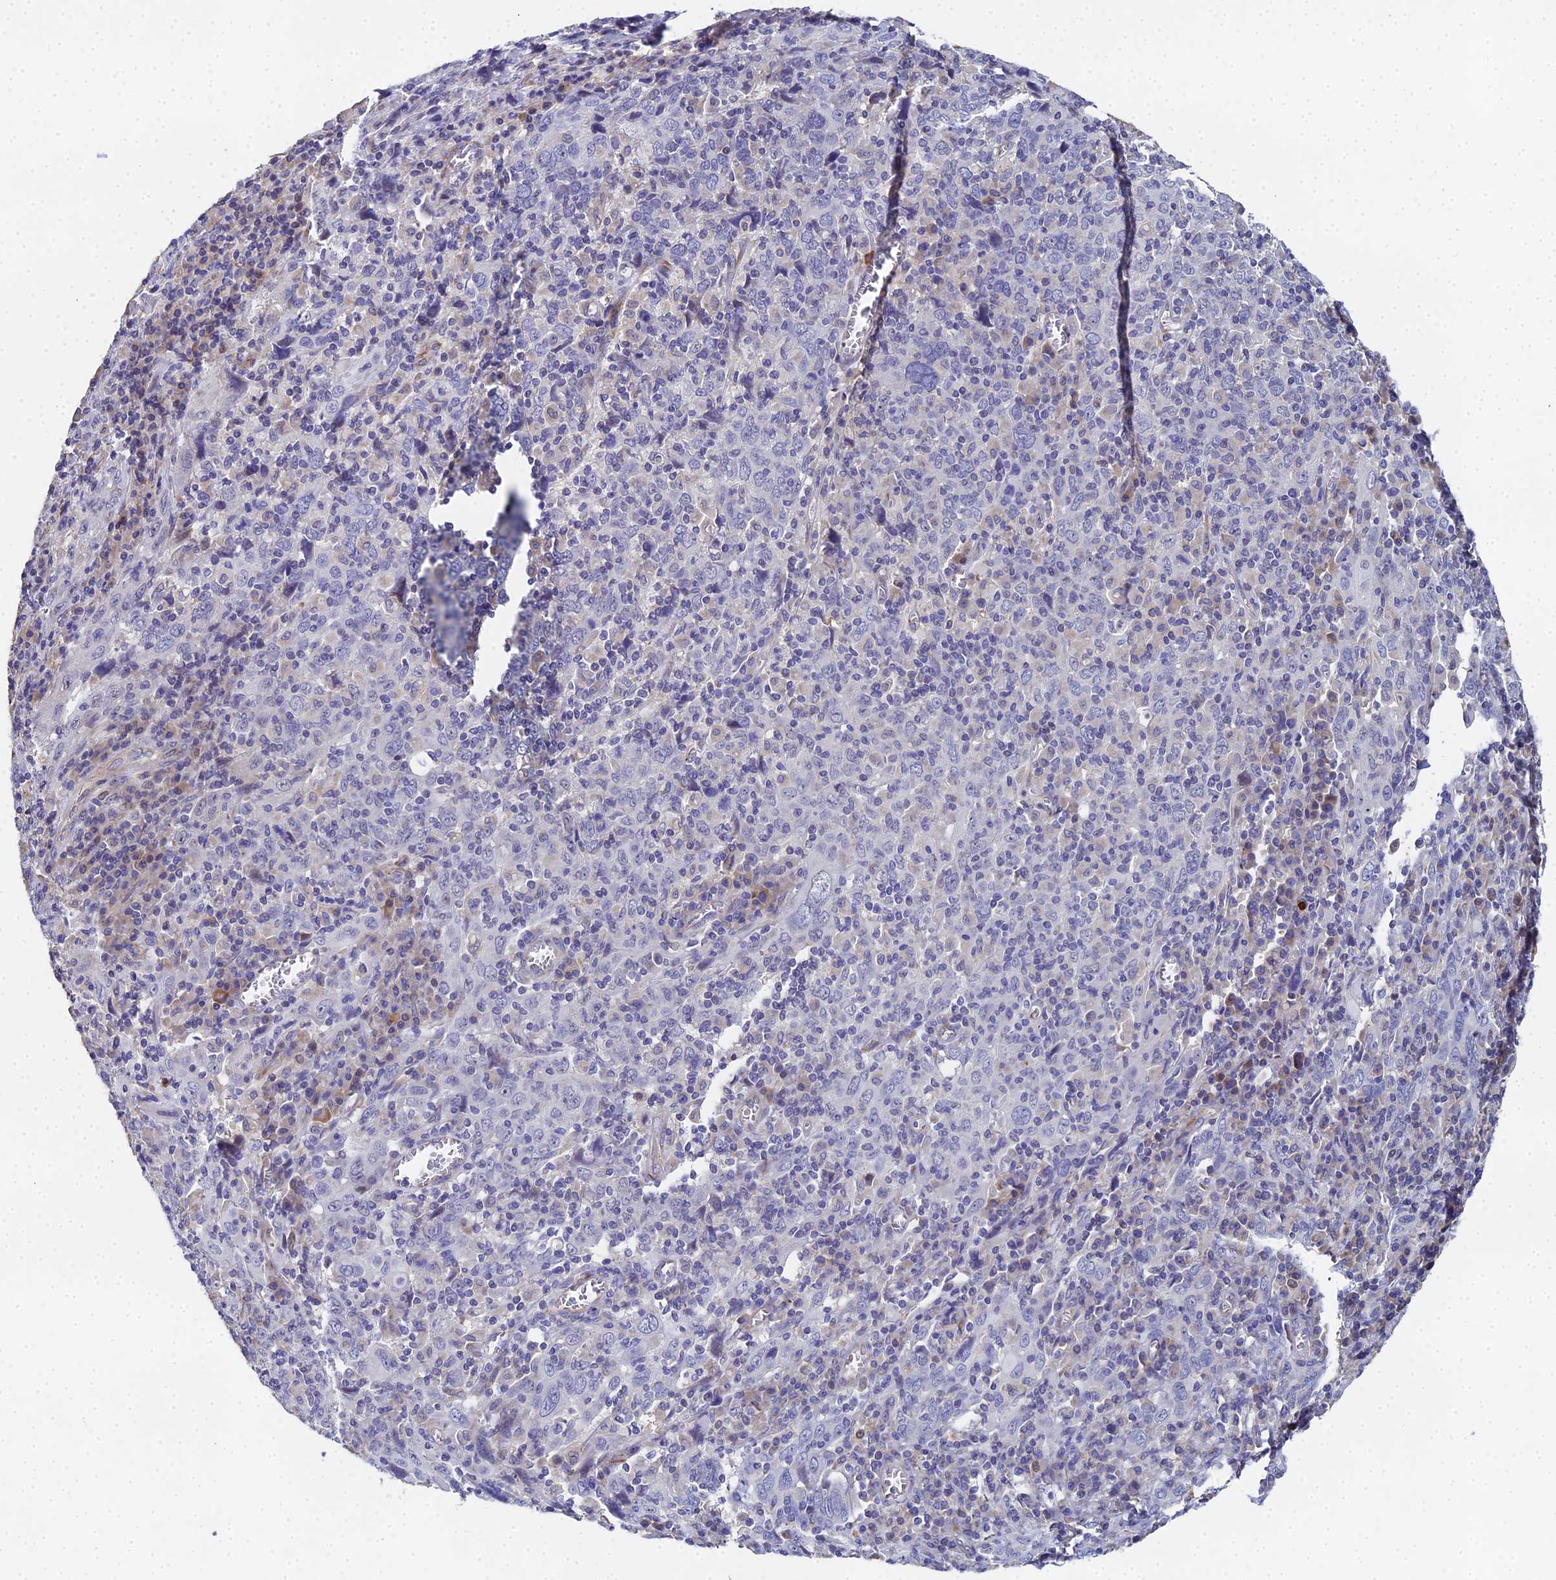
{"staining": {"intensity": "negative", "quantity": "none", "location": "none"}, "tissue": "cervical cancer", "cell_type": "Tumor cells", "image_type": "cancer", "snomed": [{"axis": "morphology", "description": "Squamous cell carcinoma, NOS"}, {"axis": "topography", "description": "Cervix"}], "caption": "Immunohistochemistry (IHC) of human cervical cancer (squamous cell carcinoma) demonstrates no staining in tumor cells. The staining was performed using DAB to visualize the protein expression in brown, while the nuclei were stained in blue with hematoxylin (Magnification: 20x).", "gene": "ENSG00000268674", "patient": {"sex": "female", "age": 46}}